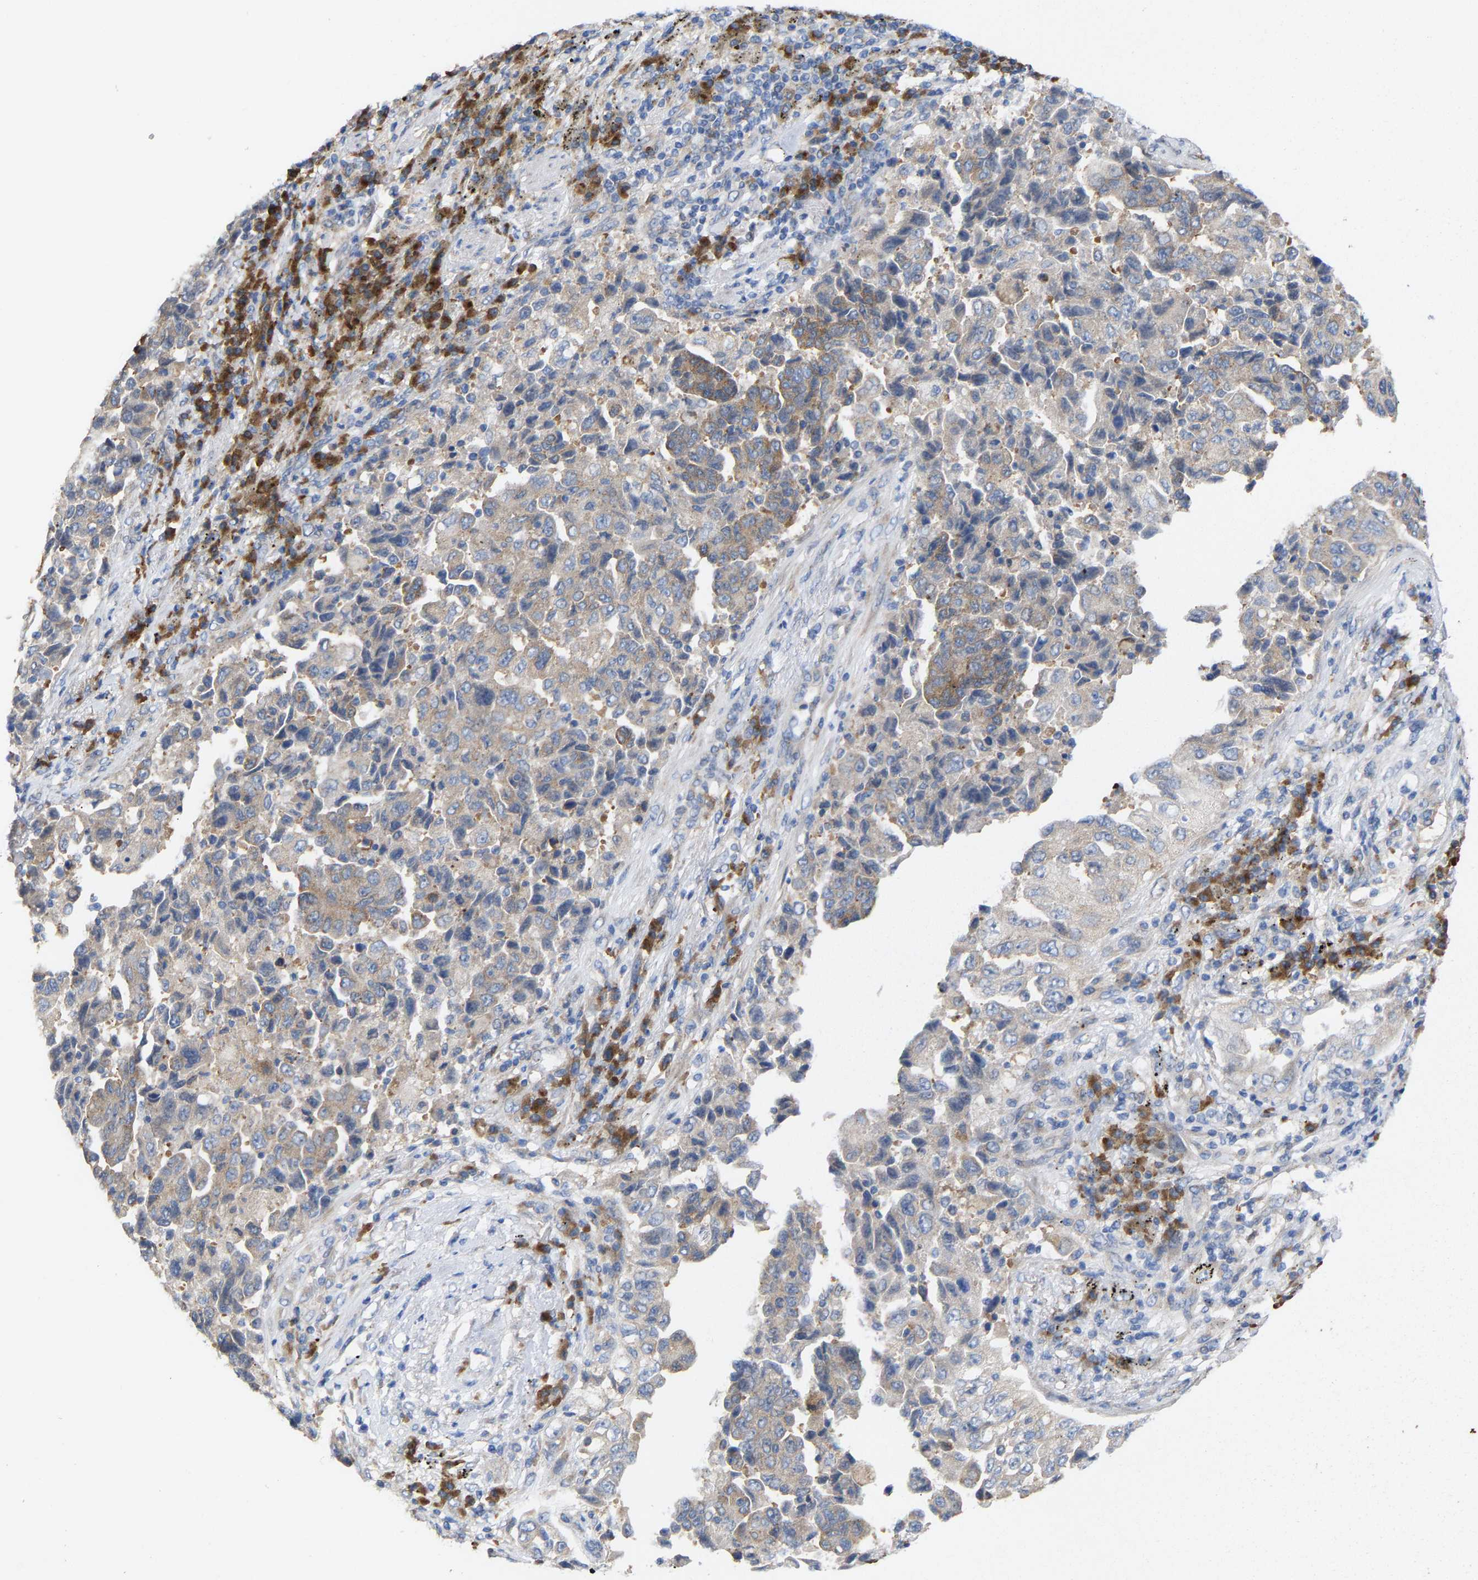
{"staining": {"intensity": "moderate", "quantity": "<25%", "location": "cytoplasmic/membranous"}, "tissue": "lung cancer", "cell_type": "Tumor cells", "image_type": "cancer", "snomed": [{"axis": "morphology", "description": "Adenocarcinoma, NOS"}, {"axis": "topography", "description": "Lung"}], "caption": "Immunohistochemistry (IHC) (DAB (3,3'-diaminobenzidine)) staining of human lung cancer (adenocarcinoma) shows moderate cytoplasmic/membranous protein positivity in about <25% of tumor cells.", "gene": "PPP1R15A", "patient": {"sex": "female", "age": 51}}